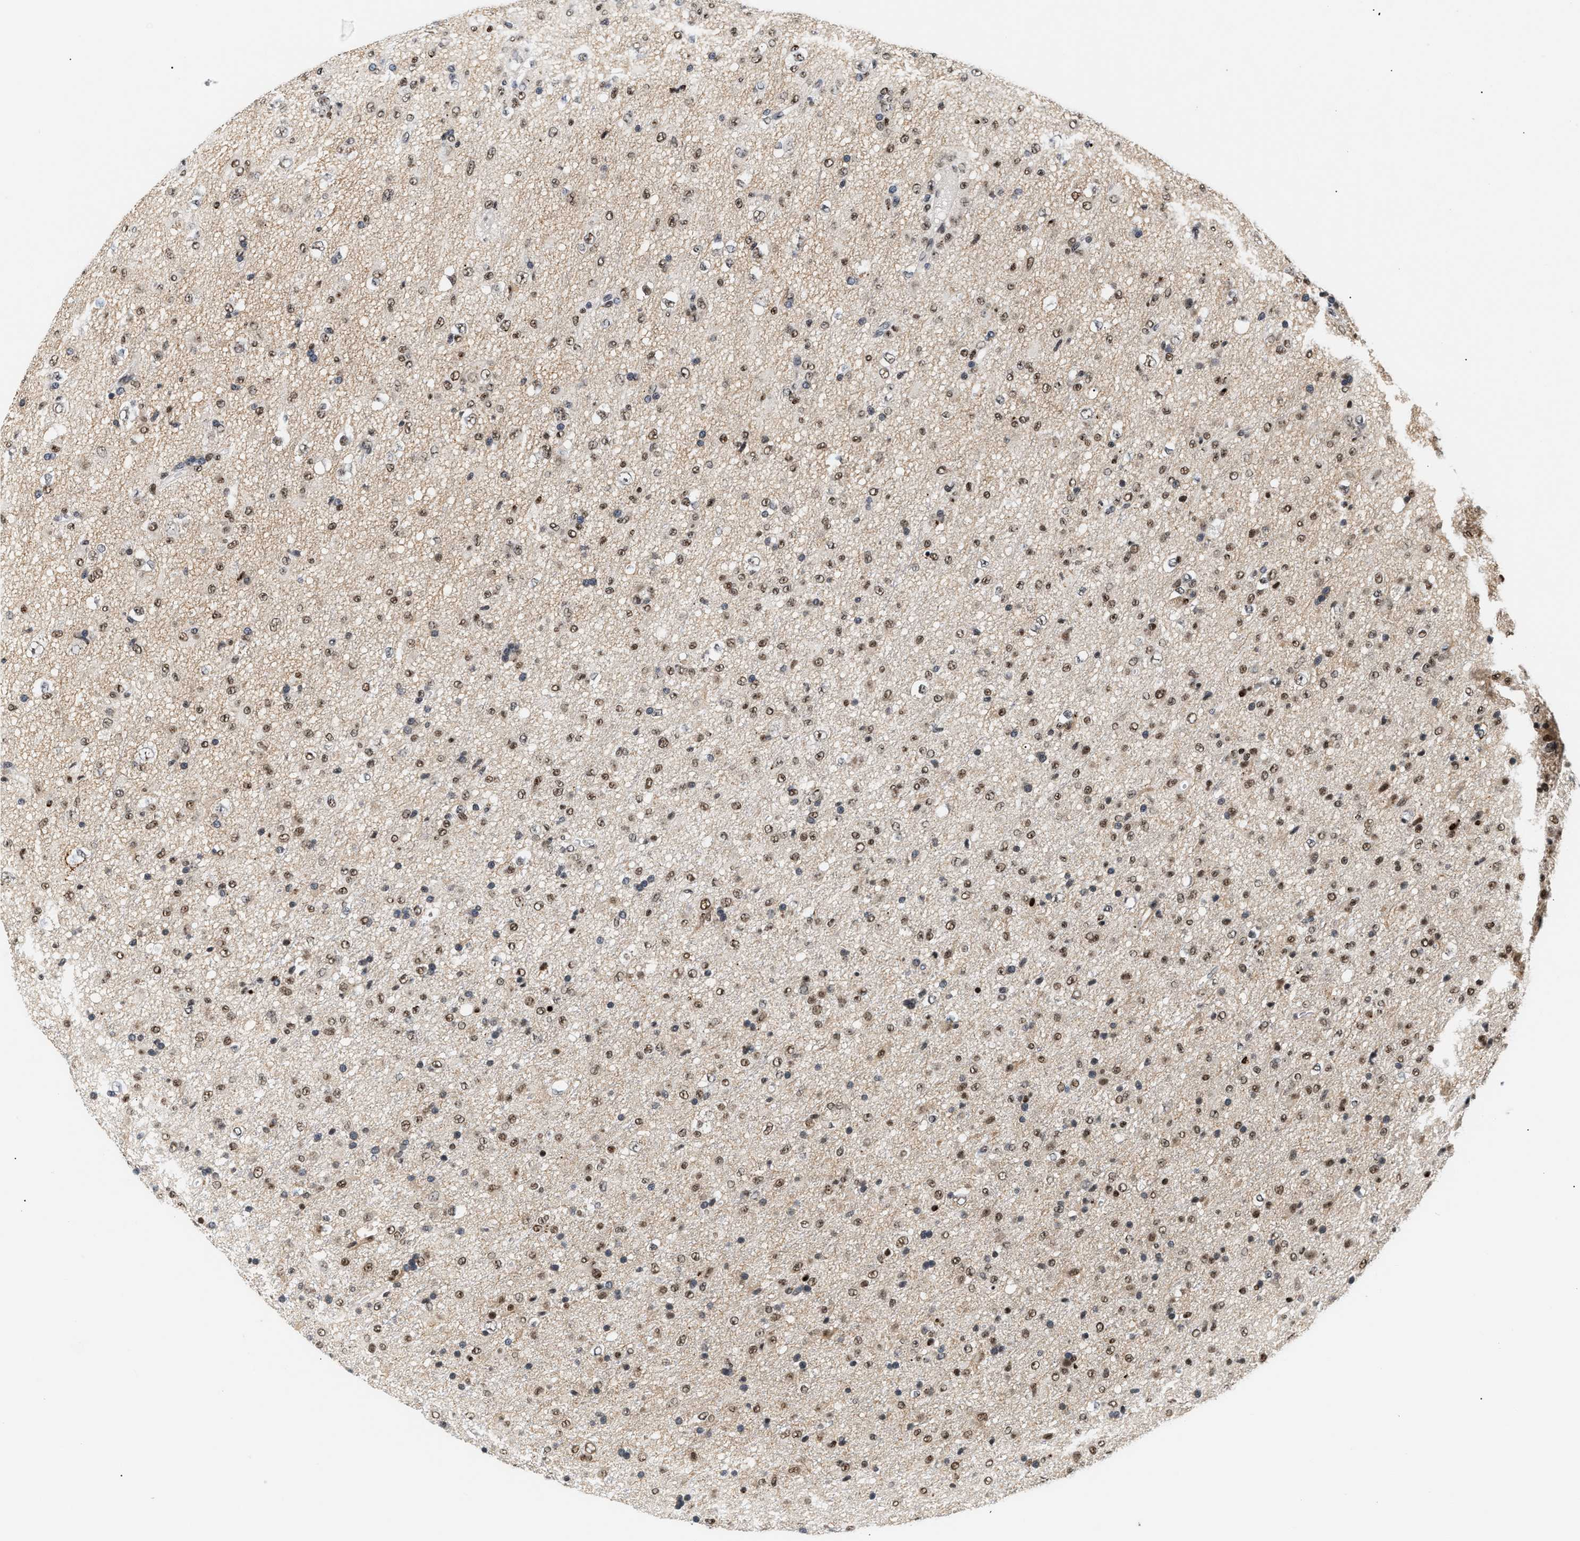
{"staining": {"intensity": "moderate", "quantity": ">75%", "location": "nuclear"}, "tissue": "glioma", "cell_type": "Tumor cells", "image_type": "cancer", "snomed": [{"axis": "morphology", "description": "Glioma, malignant, Low grade"}, {"axis": "topography", "description": "Brain"}], "caption": "Tumor cells reveal moderate nuclear positivity in about >75% of cells in glioma.", "gene": "THOC1", "patient": {"sex": "male", "age": 65}}